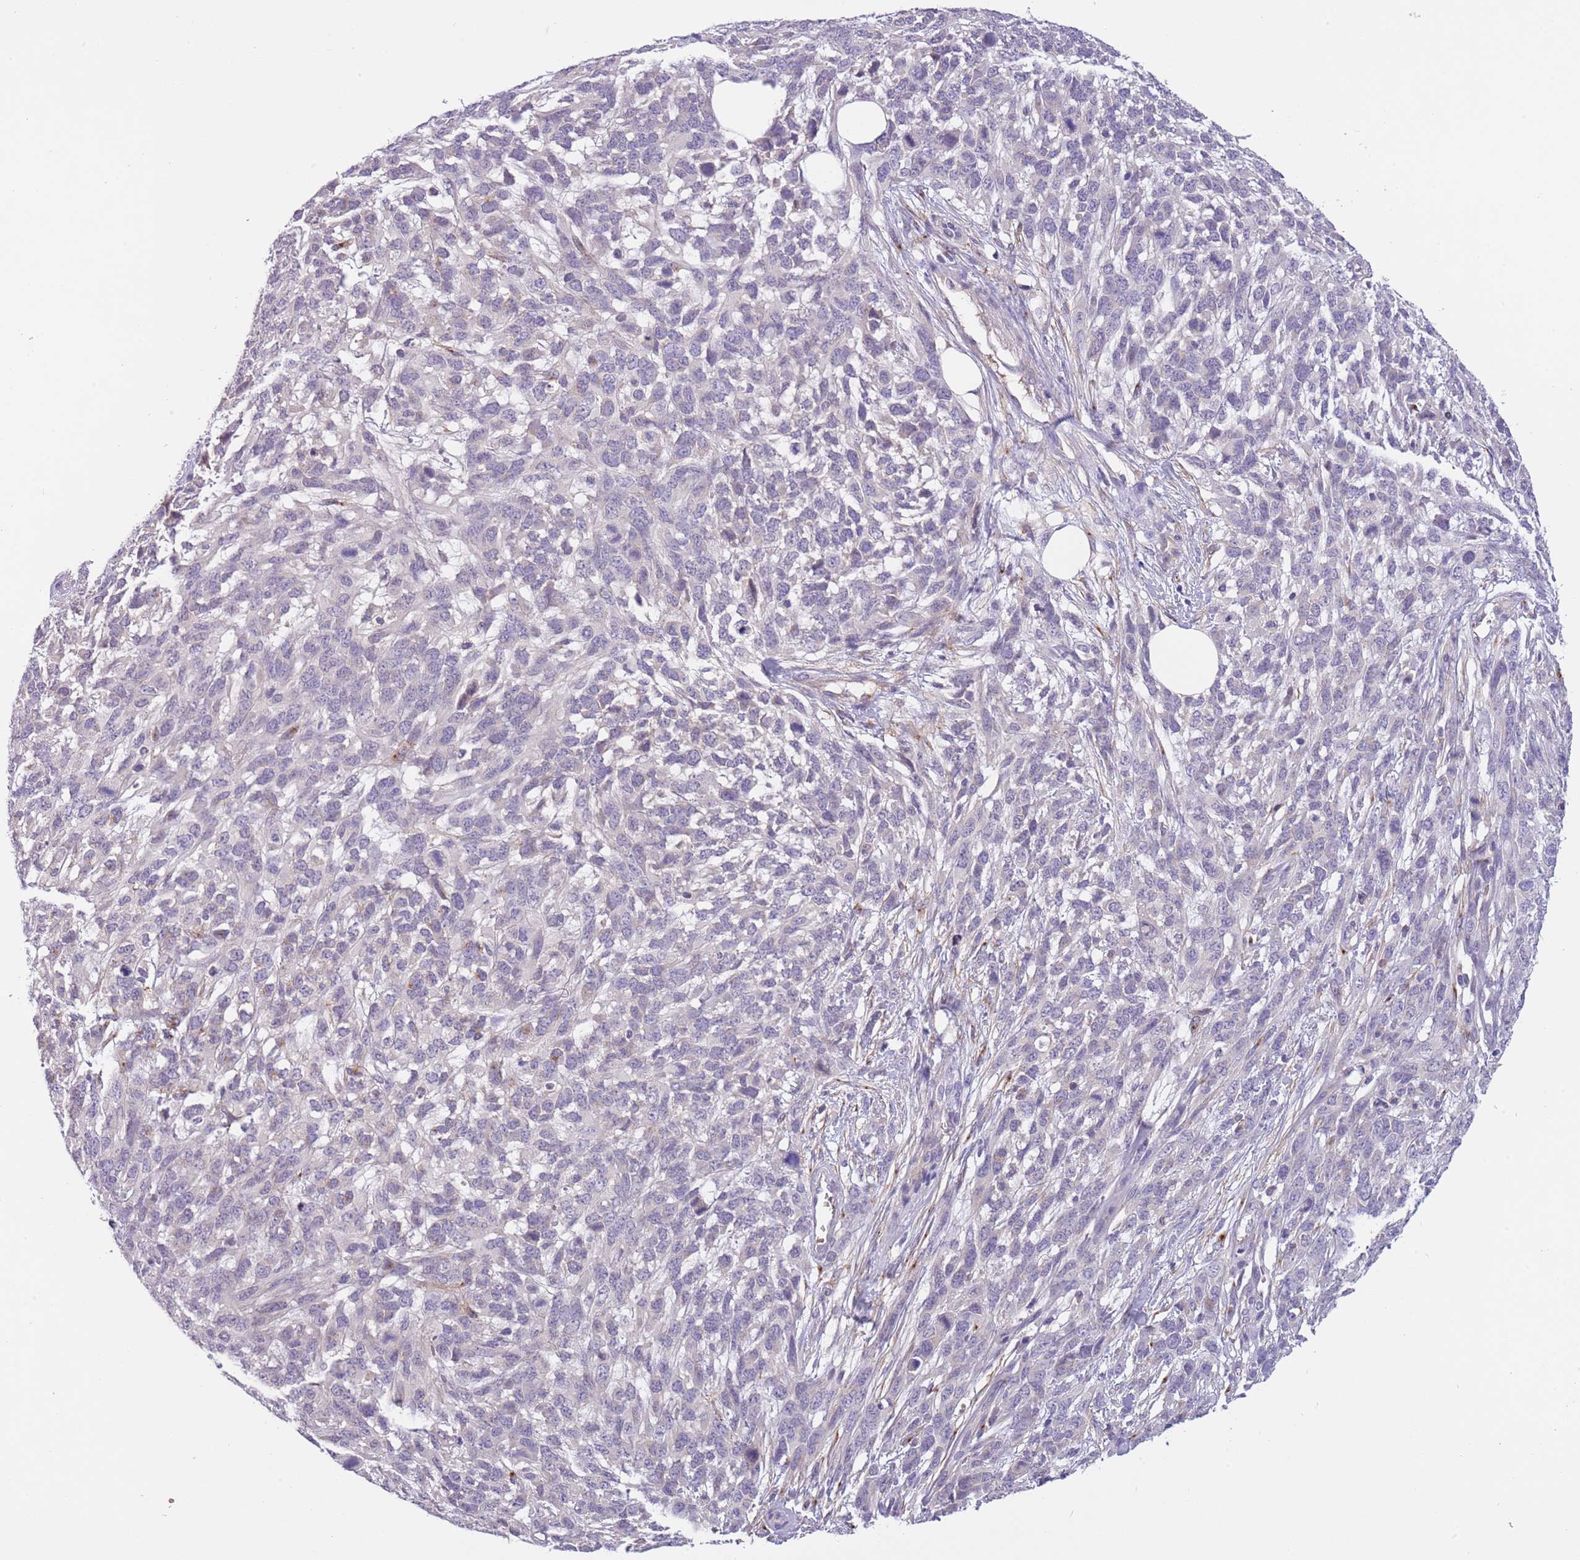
{"staining": {"intensity": "negative", "quantity": "none", "location": "none"}, "tissue": "melanoma", "cell_type": "Tumor cells", "image_type": "cancer", "snomed": [{"axis": "morphology", "description": "Normal morphology"}, {"axis": "morphology", "description": "Malignant melanoma, NOS"}, {"axis": "topography", "description": "Skin"}], "caption": "The photomicrograph demonstrates no significant positivity in tumor cells of melanoma.", "gene": "CFAP73", "patient": {"sex": "female", "age": 72}}